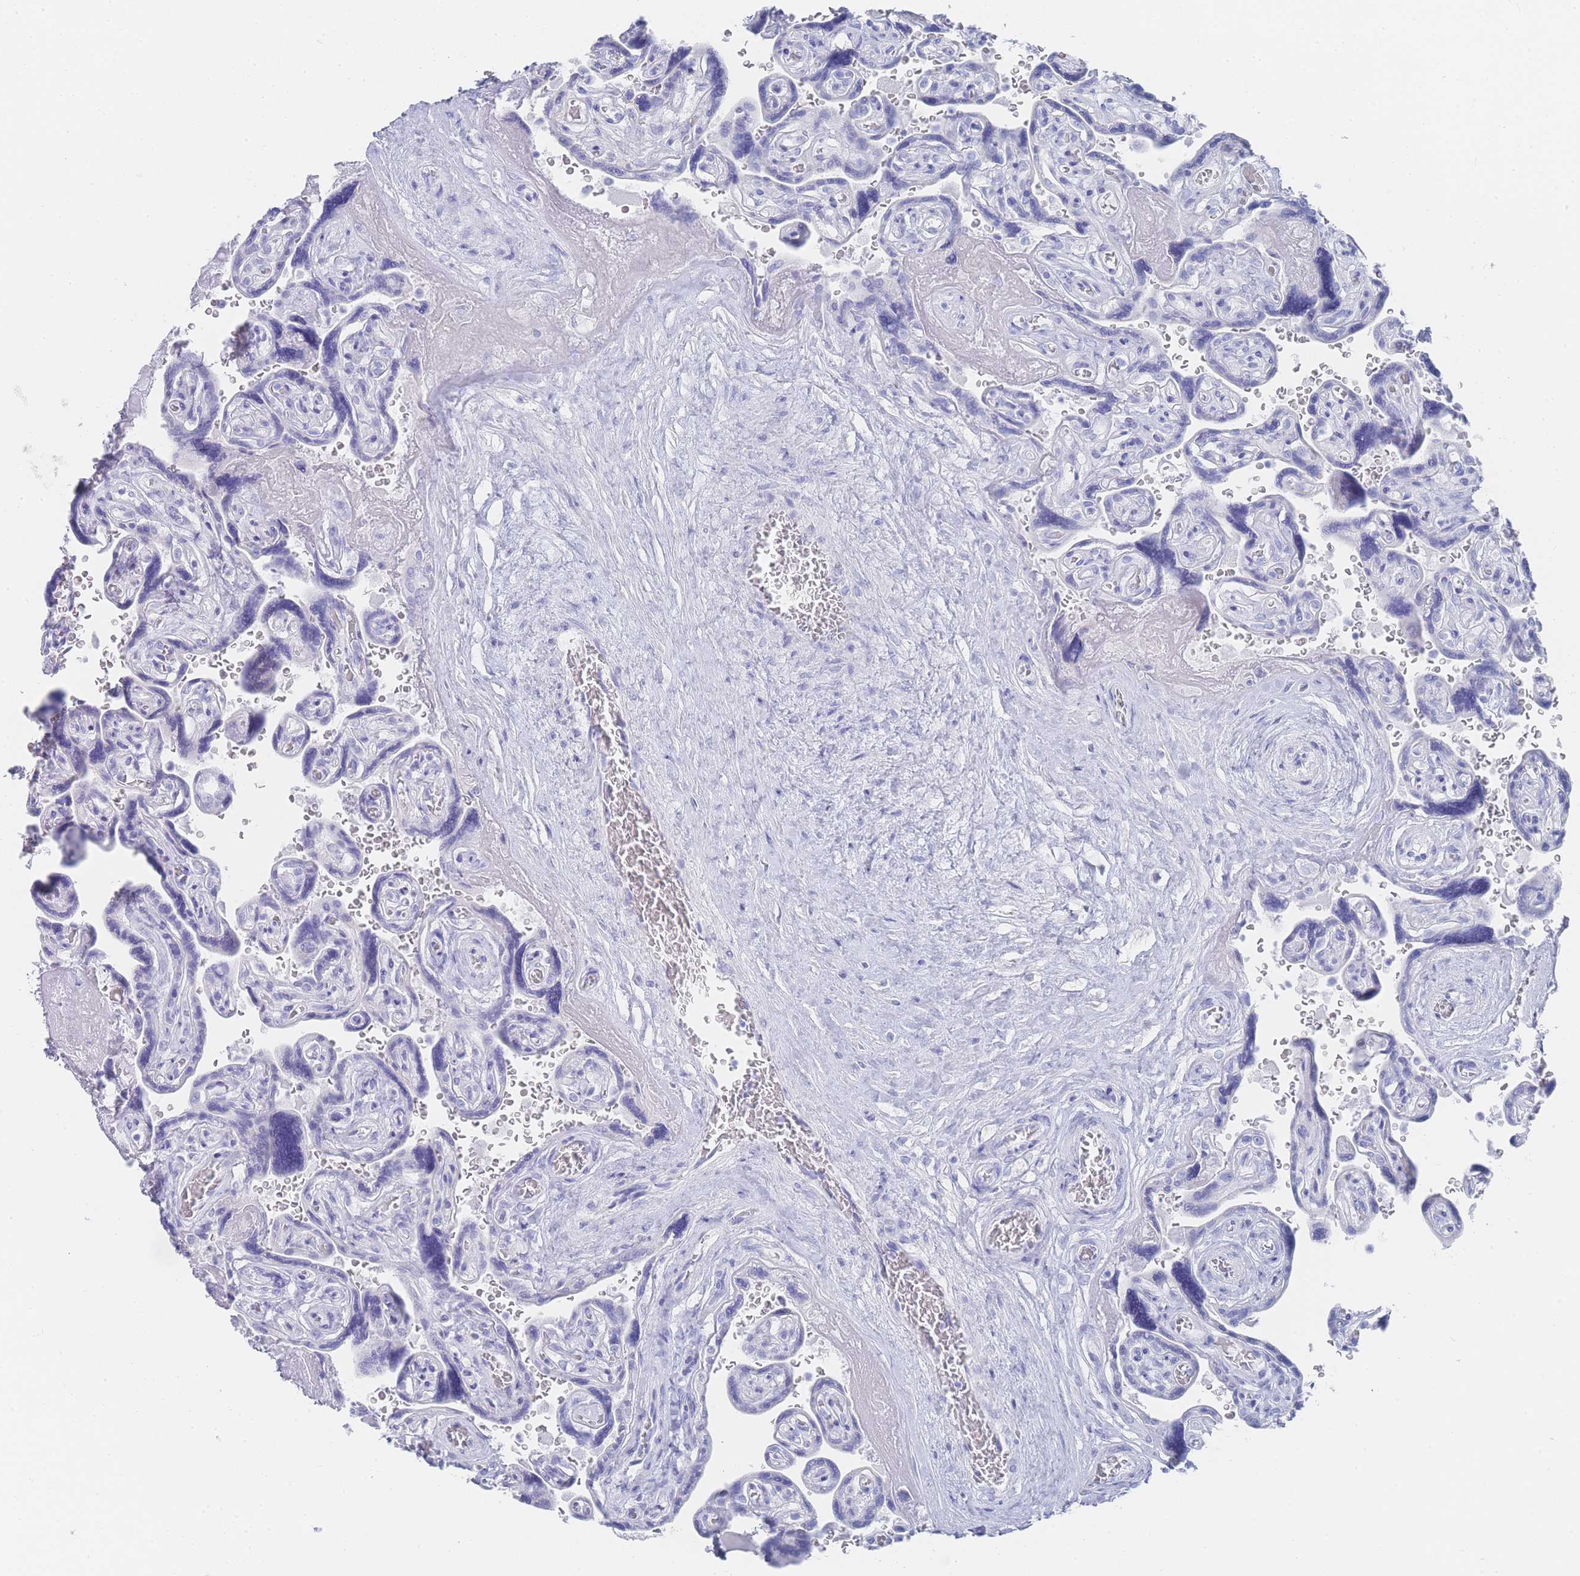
{"staining": {"intensity": "negative", "quantity": "none", "location": "none"}, "tissue": "placenta", "cell_type": "Decidual cells", "image_type": "normal", "snomed": [{"axis": "morphology", "description": "Normal tissue, NOS"}, {"axis": "topography", "description": "Placenta"}], "caption": "Immunohistochemistry micrograph of normal placenta: human placenta stained with DAB displays no significant protein expression in decidual cells.", "gene": "LRRC37A2", "patient": {"sex": "female", "age": 32}}